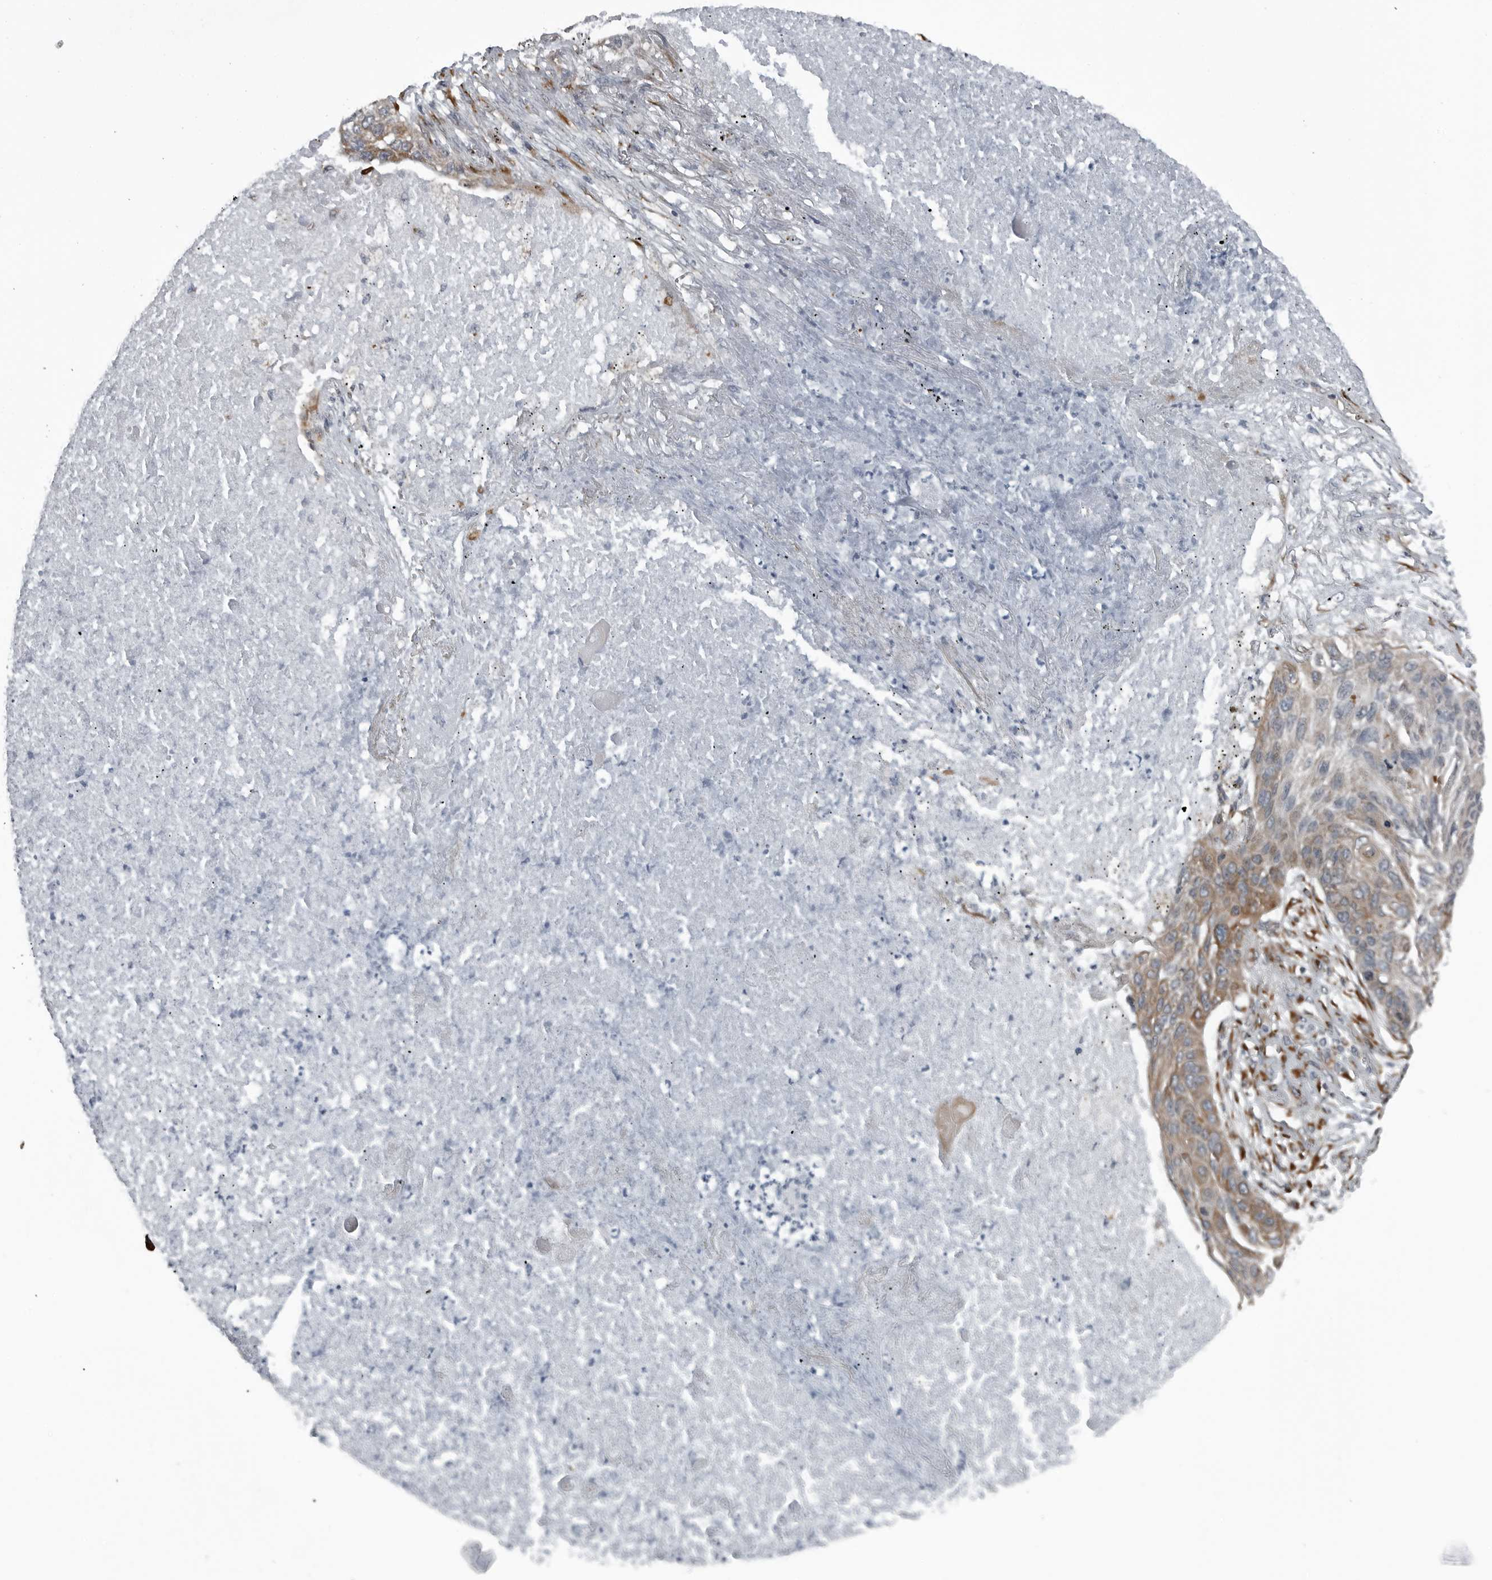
{"staining": {"intensity": "weak", "quantity": ">75%", "location": "cytoplasmic/membranous"}, "tissue": "lung cancer", "cell_type": "Tumor cells", "image_type": "cancer", "snomed": [{"axis": "morphology", "description": "Squamous cell carcinoma, NOS"}, {"axis": "topography", "description": "Lung"}], "caption": "Immunohistochemical staining of human squamous cell carcinoma (lung) shows weak cytoplasmic/membranous protein positivity in about >75% of tumor cells. (brown staining indicates protein expression, while blue staining denotes nuclei).", "gene": "CEP85", "patient": {"sex": "female", "age": 63}}